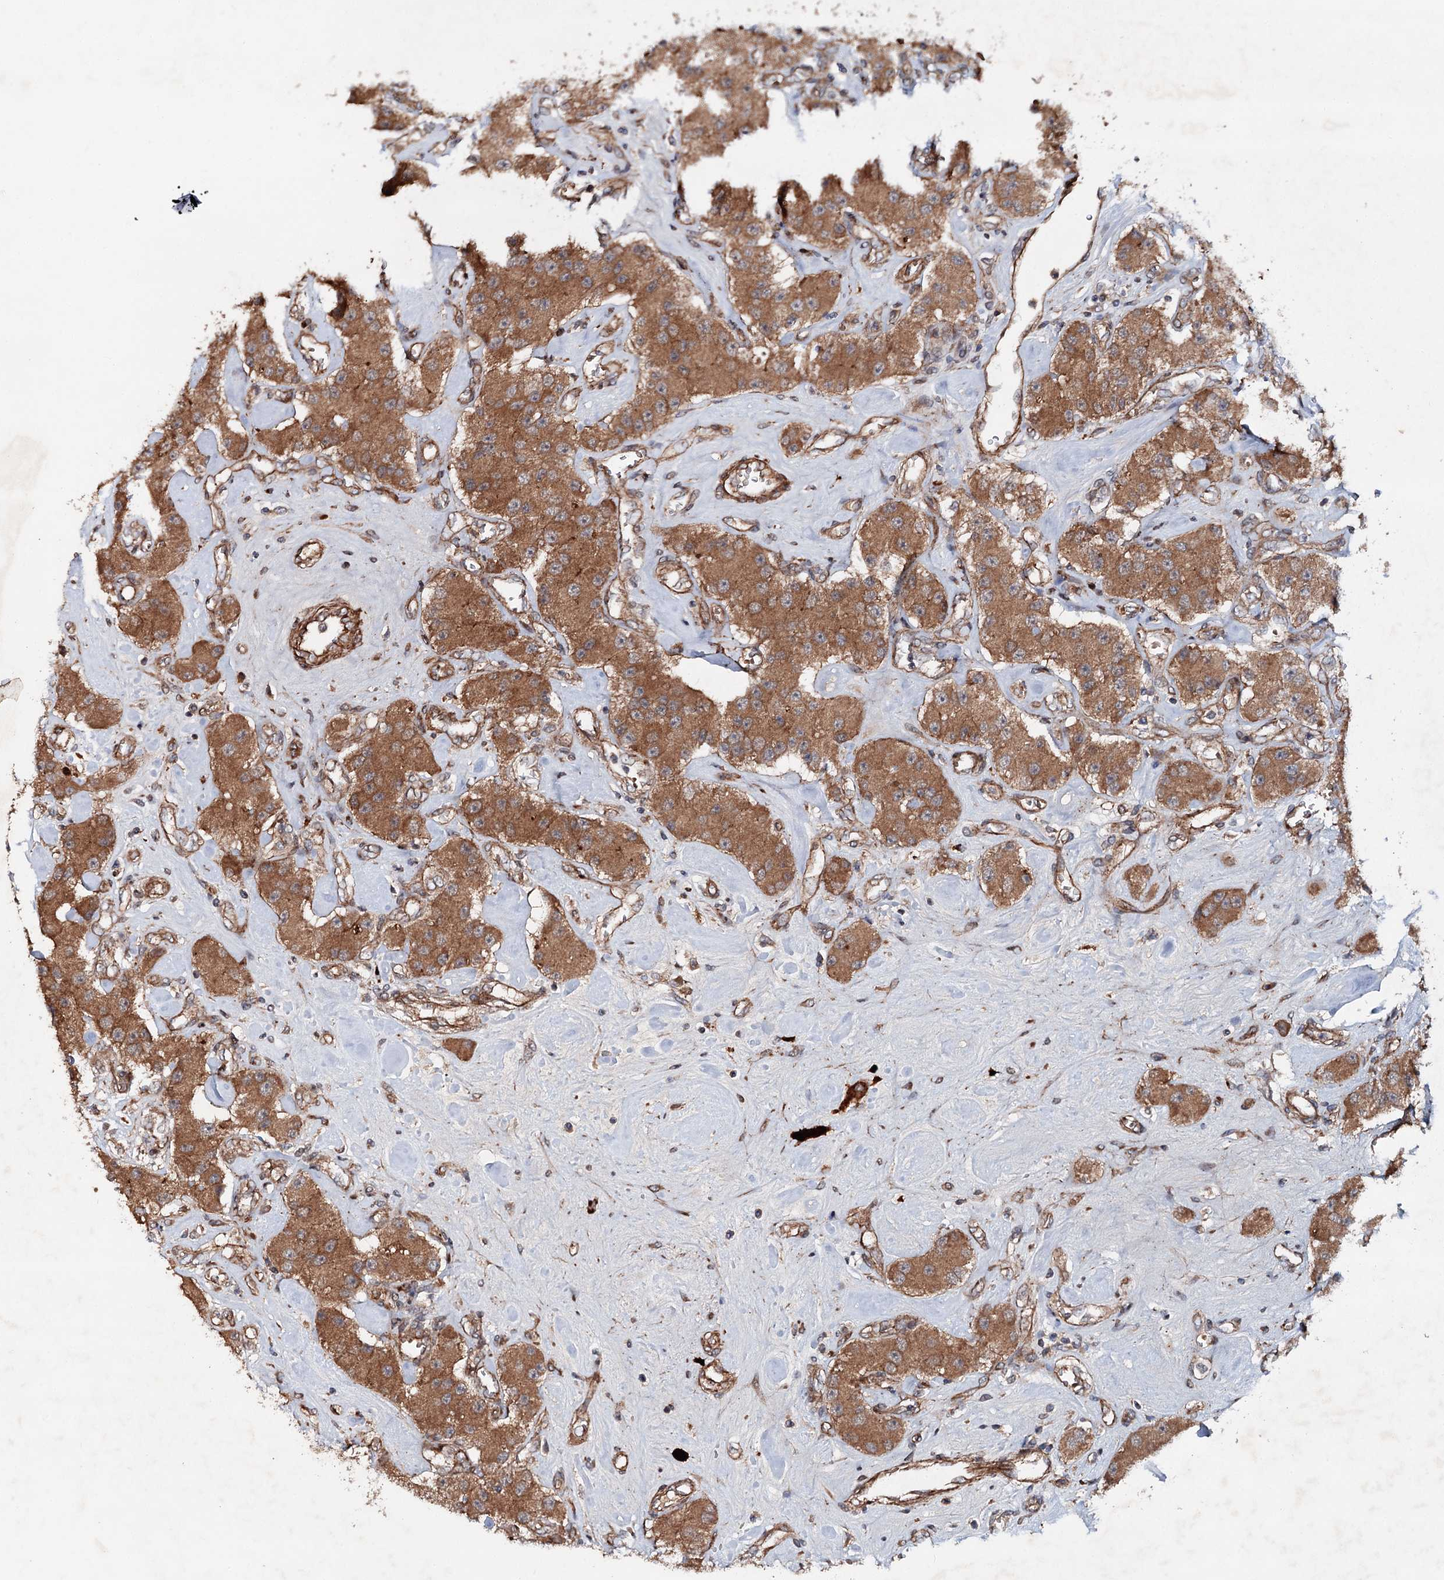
{"staining": {"intensity": "moderate", "quantity": ">75%", "location": "cytoplasmic/membranous"}, "tissue": "carcinoid", "cell_type": "Tumor cells", "image_type": "cancer", "snomed": [{"axis": "morphology", "description": "Carcinoid, malignant, NOS"}, {"axis": "topography", "description": "Pancreas"}], "caption": "Approximately >75% of tumor cells in human carcinoid exhibit moderate cytoplasmic/membranous protein expression as visualized by brown immunohistochemical staining.", "gene": "ADGRG4", "patient": {"sex": "male", "age": 41}}